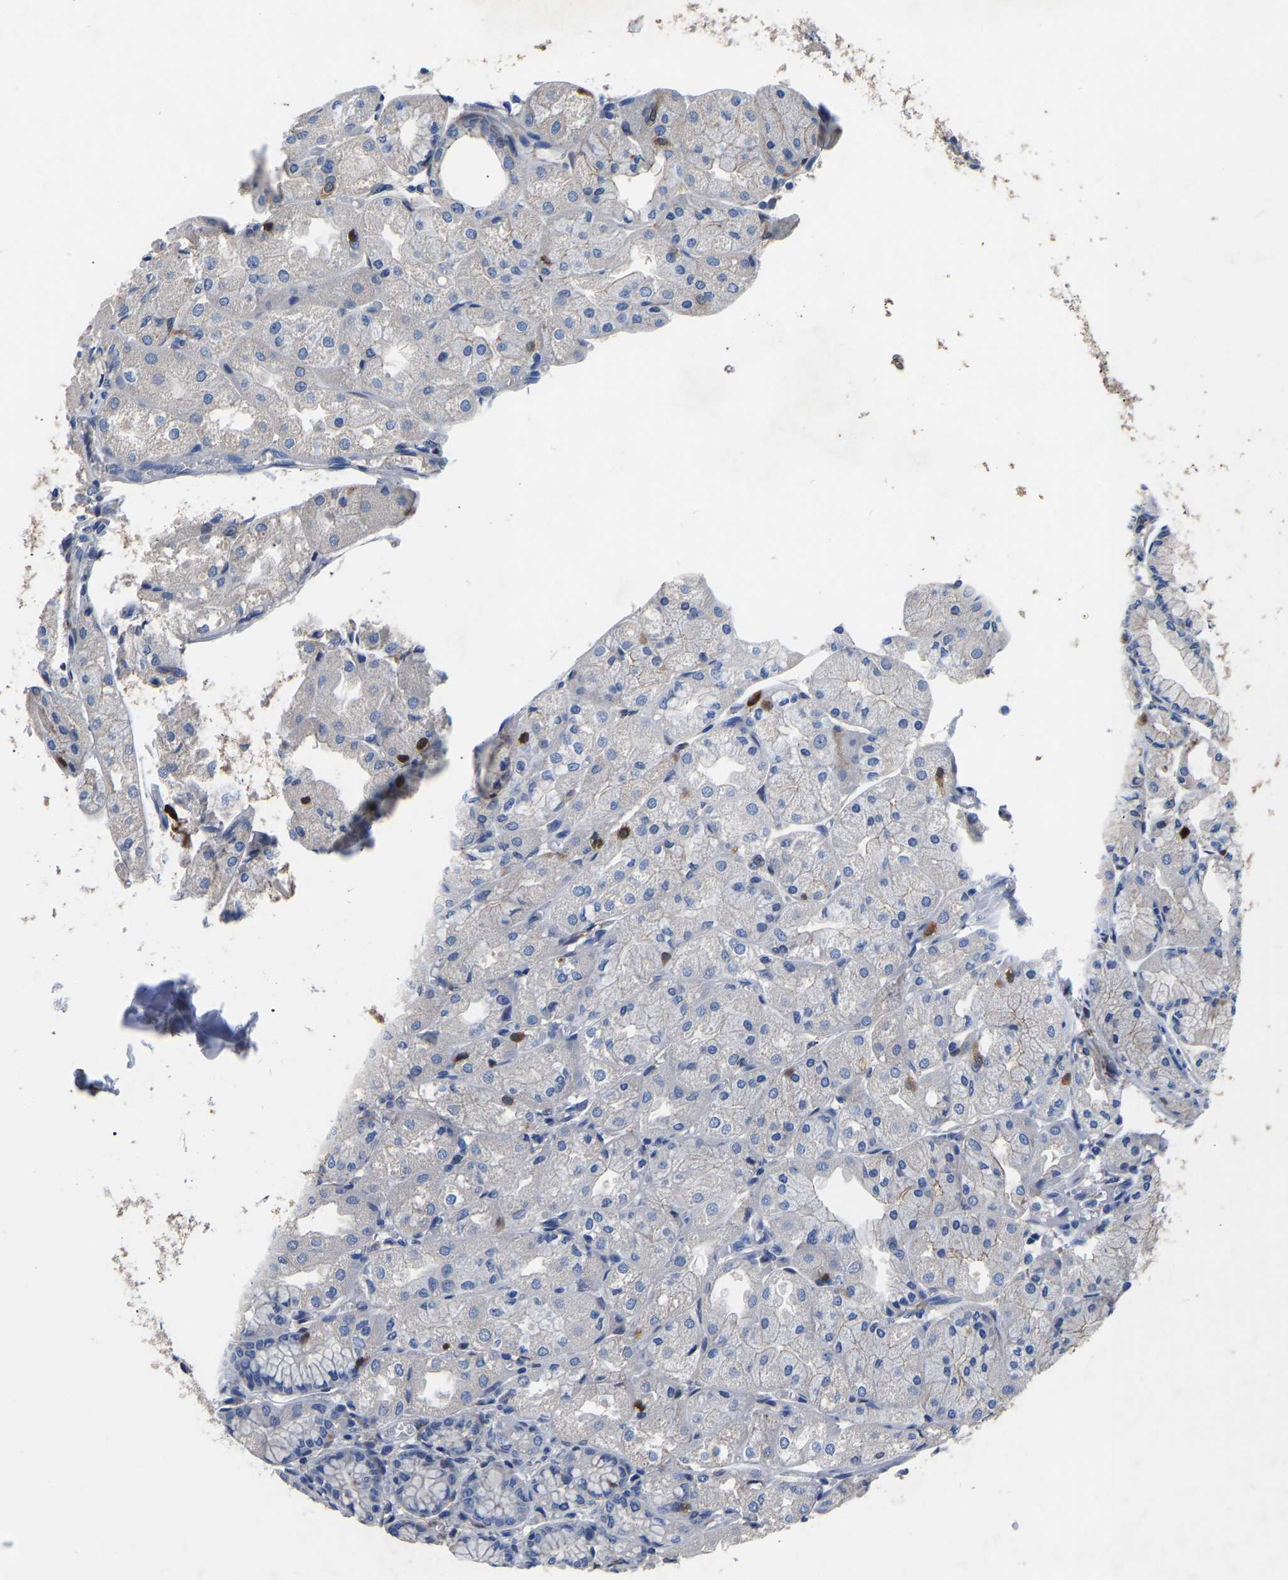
{"staining": {"intensity": "strong", "quantity": "<25%", "location": "cytoplasmic/membranous"}, "tissue": "stomach", "cell_type": "Glandular cells", "image_type": "normal", "snomed": [{"axis": "morphology", "description": "Normal tissue, NOS"}, {"axis": "topography", "description": "Stomach, upper"}], "caption": "Stomach stained with DAB IHC demonstrates medium levels of strong cytoplasmic/membranous positivity in about <25% of glandular cells. (brown staining indicates protein expression, while blue staining denotes nuclei).", "gene": "RBP1", "patient": {"sex": "male", "age": 72}}